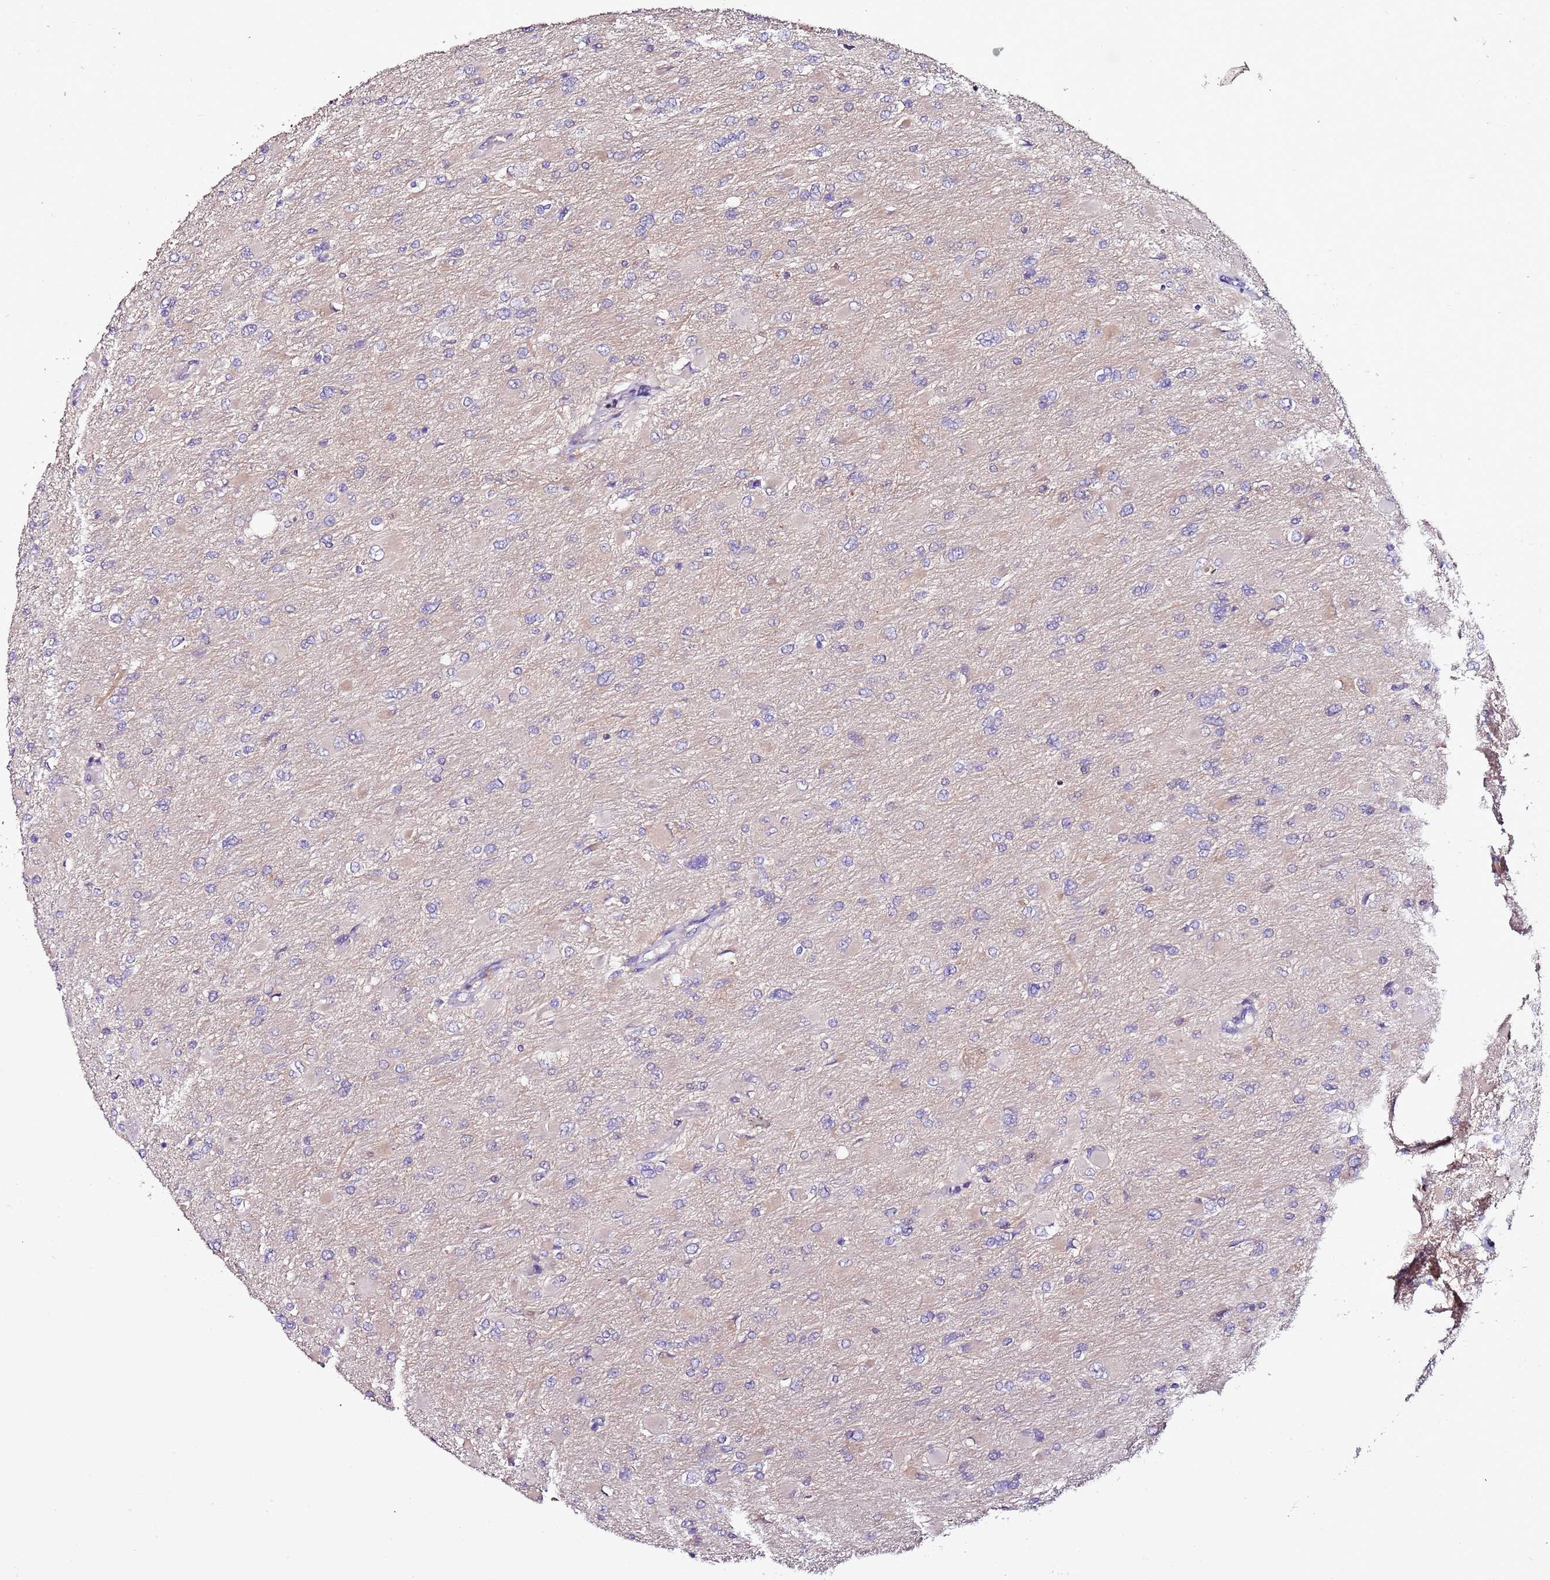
{"staining": {"intensity": "negative", "quantity": "none", "location": "none"}, "tissue": "glioma", "cell_type": "Tumor cells", "image_type": "cancer", "snomed": [{"axis": "morphology", "description": "Glioma, malignant, High grade"}, {"axis": "topography", "description": "Cerebral cortex"}], "caption": "The micrograph reveals no significant expression in tumor cells of glioma.", "gene": "IGIP", "patient": {"sex": "female", "age": 36}}